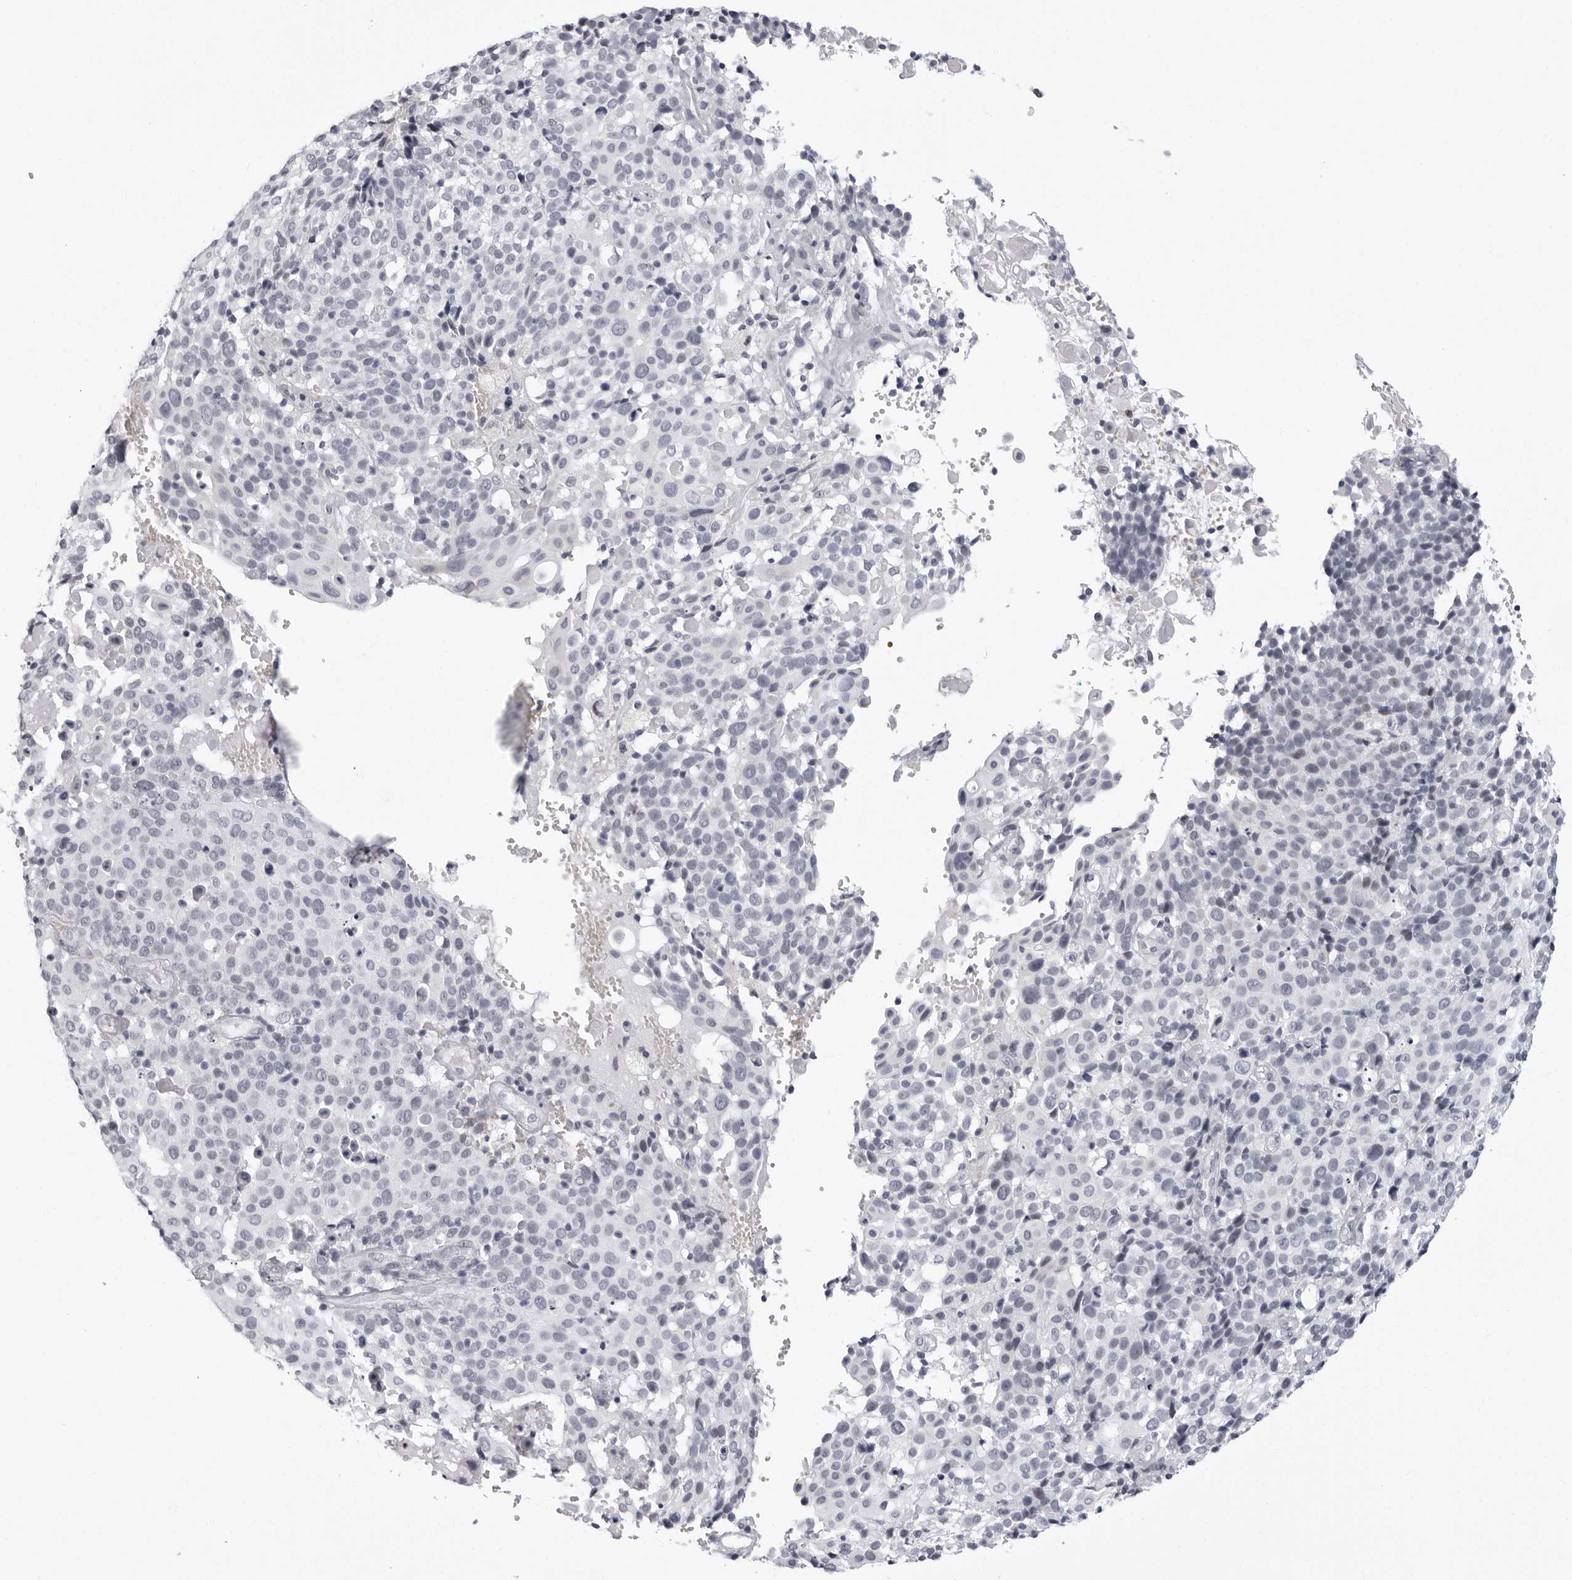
{"staining": {"intensity": "negative", "quantity": "none", "location": "none"}, "tissue": "cervical cancer", "cell_type": "Tumor cells", "image_type": "cancer", "snomed": [{"axis": "morphology", "description": "Squamous cell carcinoma, NOS"}, {"axis": "topography", "description": "Cervix"}], "caption": "Cervical cancer stained for a protein using immunohistochemistry shows no positivity tumor cells.", "gene": "VEZF1", "patient": {"sex": "female", "age": 74}}